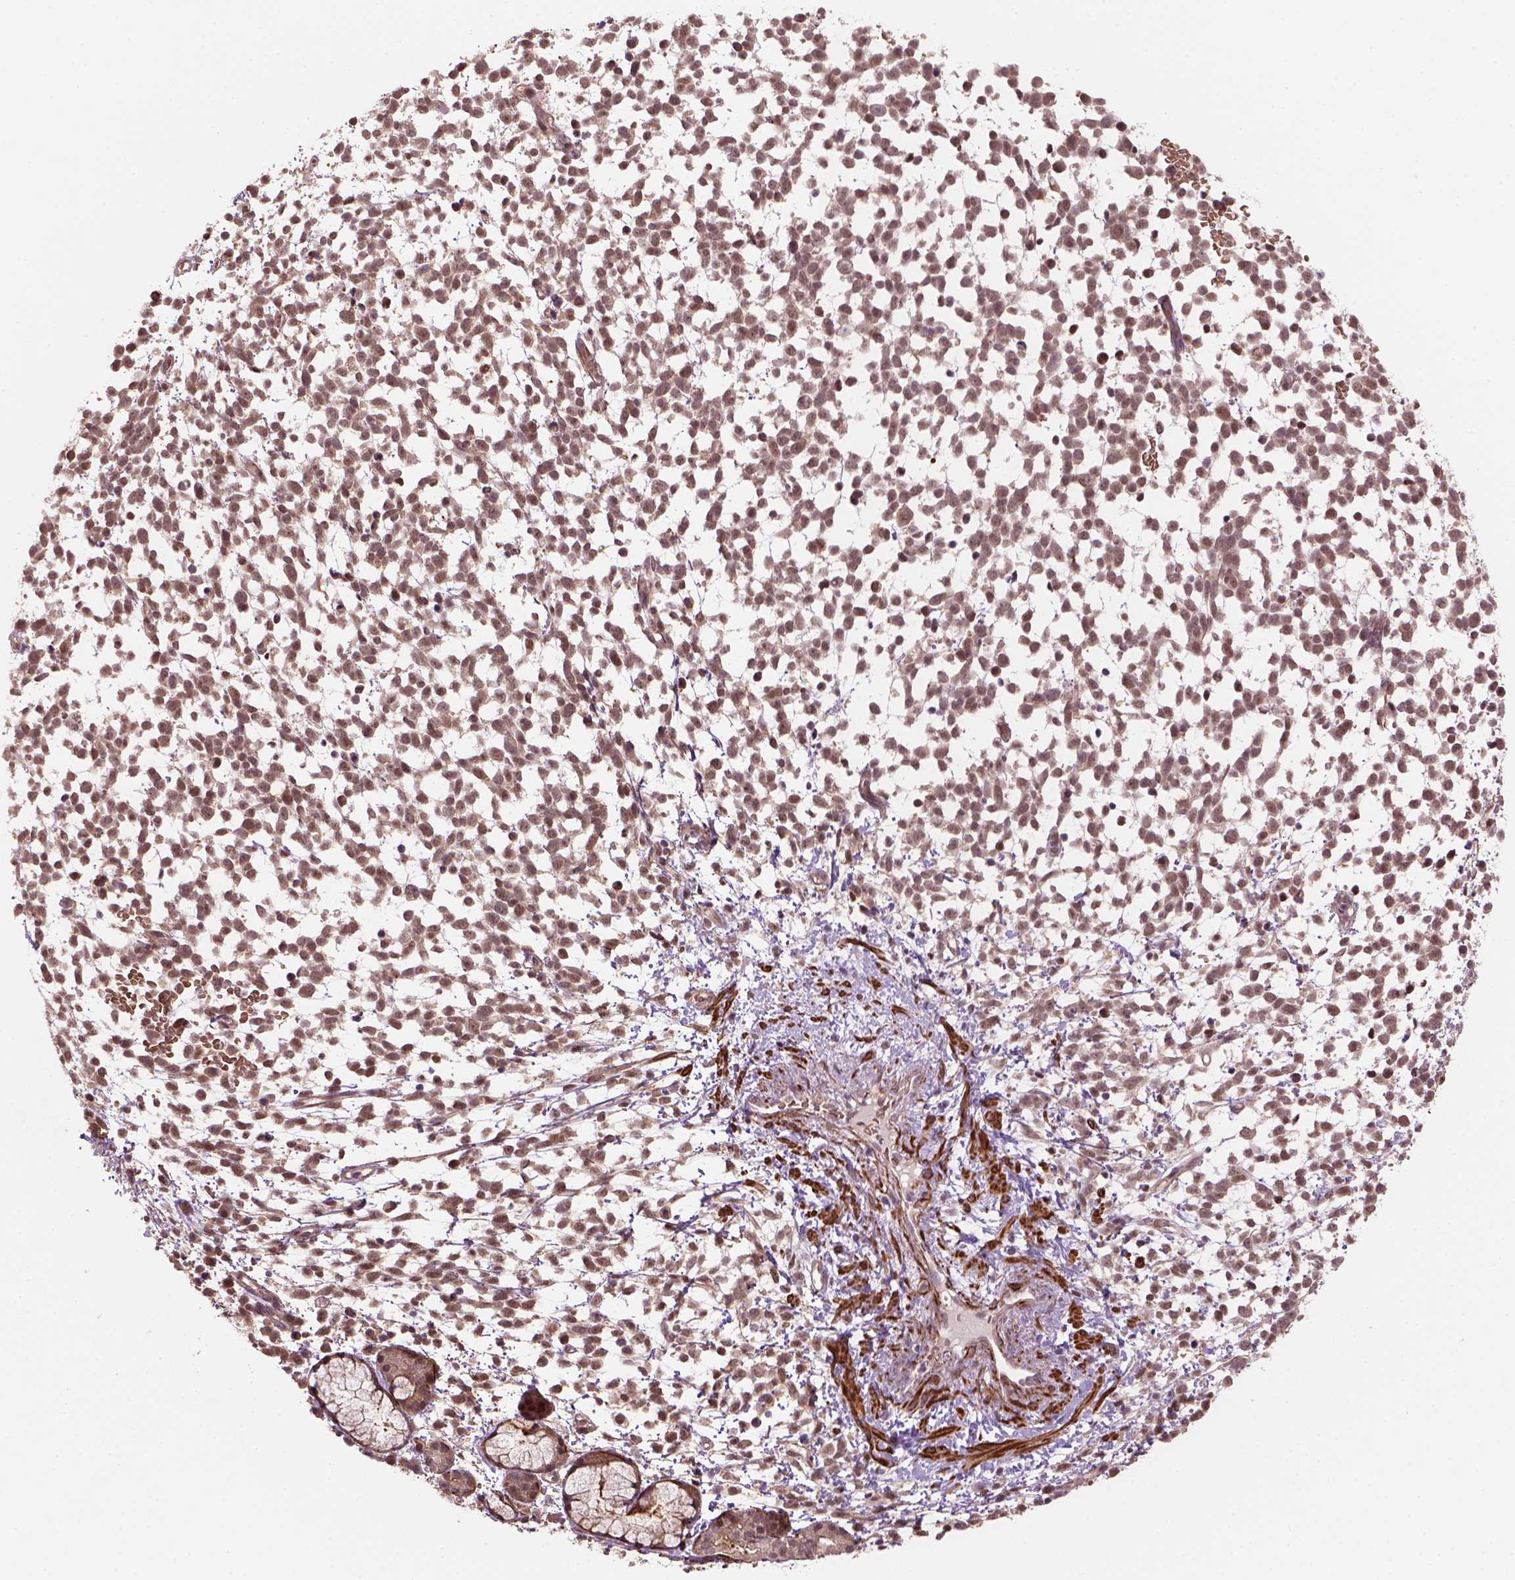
{"staining": {"intensity": "weak", "quantity": ">75%", "location": "nuclear"}, "tissue": "melanoma", "cell_type": "Tumor cells", "image_type": "cancer", "snomed": [{"axis": "morphology", "description": "Malignant melanoma, NOS"}, {"axis": "topography", "description": "Skin"}], "caption": "Malignant melanoma stained with immunohistochemistry displays weak nuclear positivity in about >75% of tumor cells.", "gene": "PSMD11", "patient": {"sex": "female", "age": 70}}